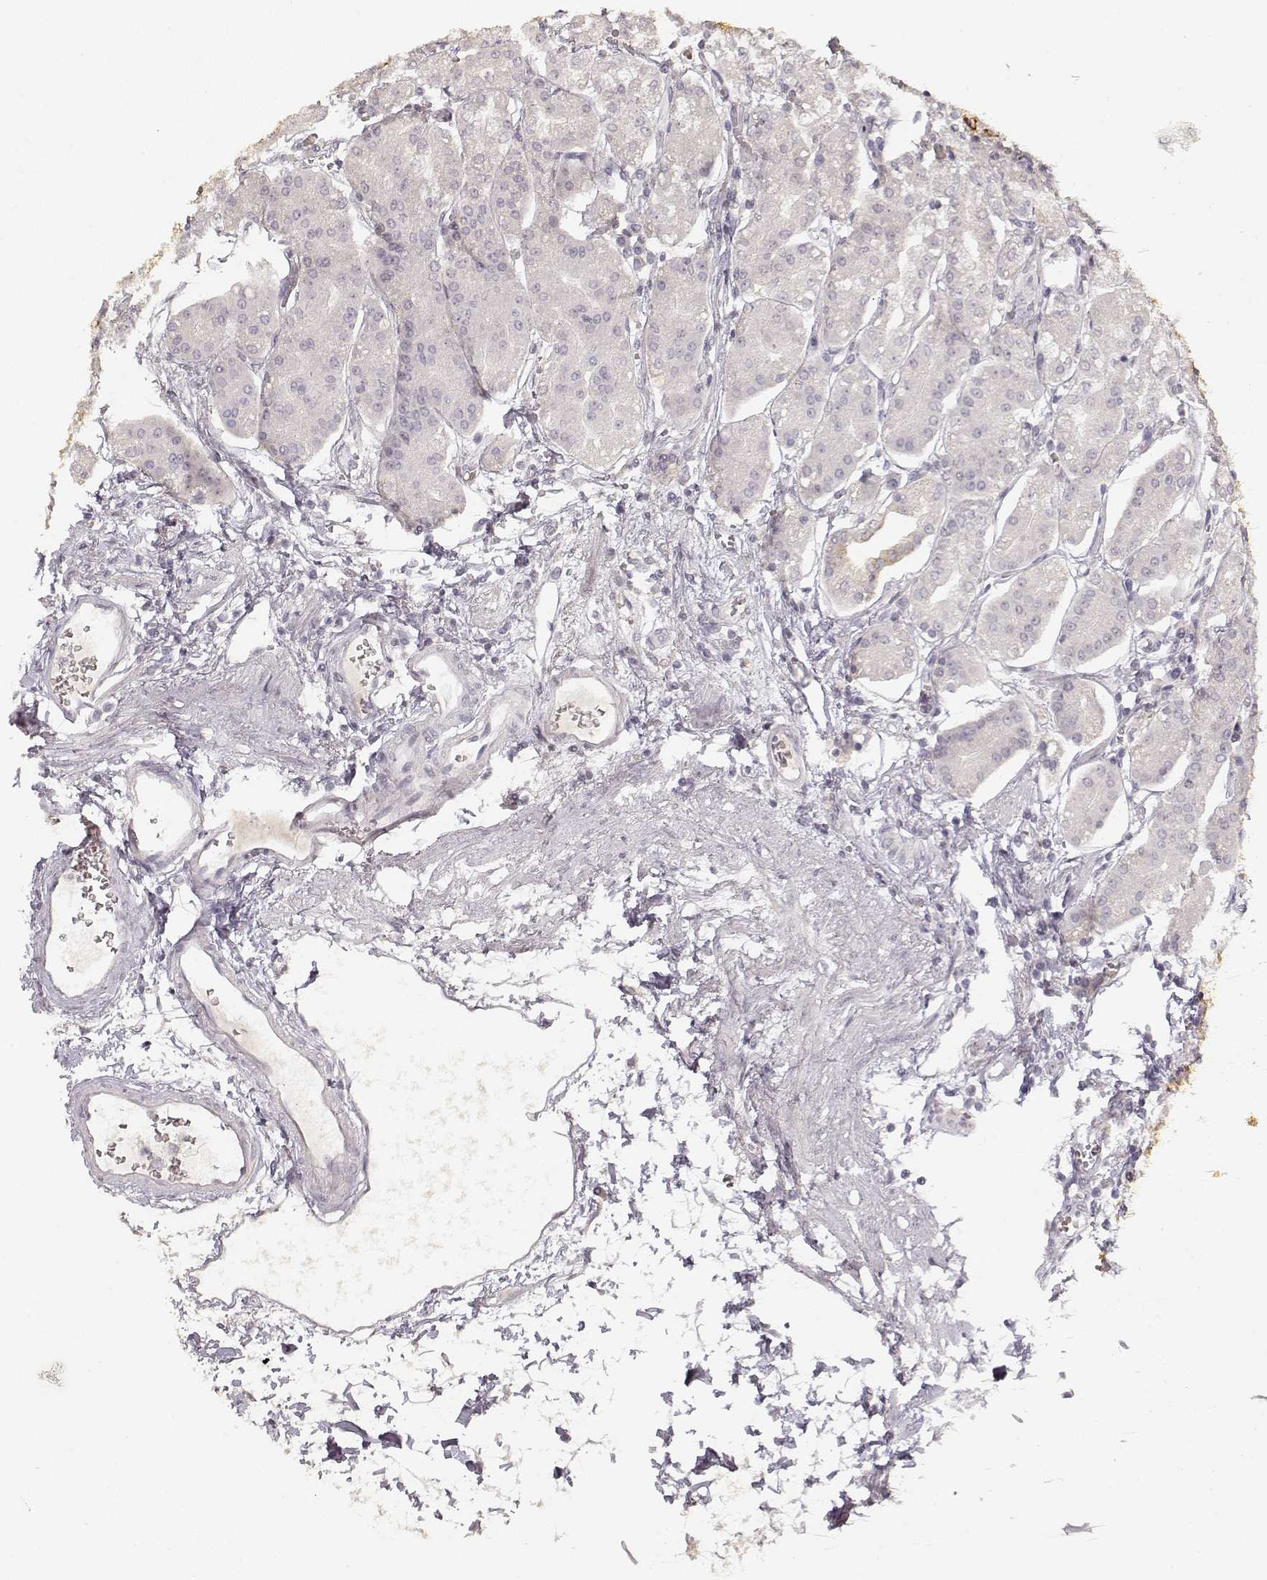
{"staining": {"intensity": "weak", "quantity": "<25%", "location": "cytoplasmic/membranous"}, "tissue": "stomach", "cell_type": "Glandular cells", "image_type": "normal", "snomed": [{"axis": "morphology", "description": "Normal tissue, NOS"}, {"axis": "topography", "description": "Skeletal muscle"}, {"axis": "topography", "description": "Stomach"}], "caption": "Glandular cells are negative for protein expression in unremarkable human stomach. Brightfield microscopy of IHC stained with DAB (brown) and hematoxylin (blue), captured at high magnification.", "gene": "LAMC2", "patient": {"sex": "female", "age": 57}}